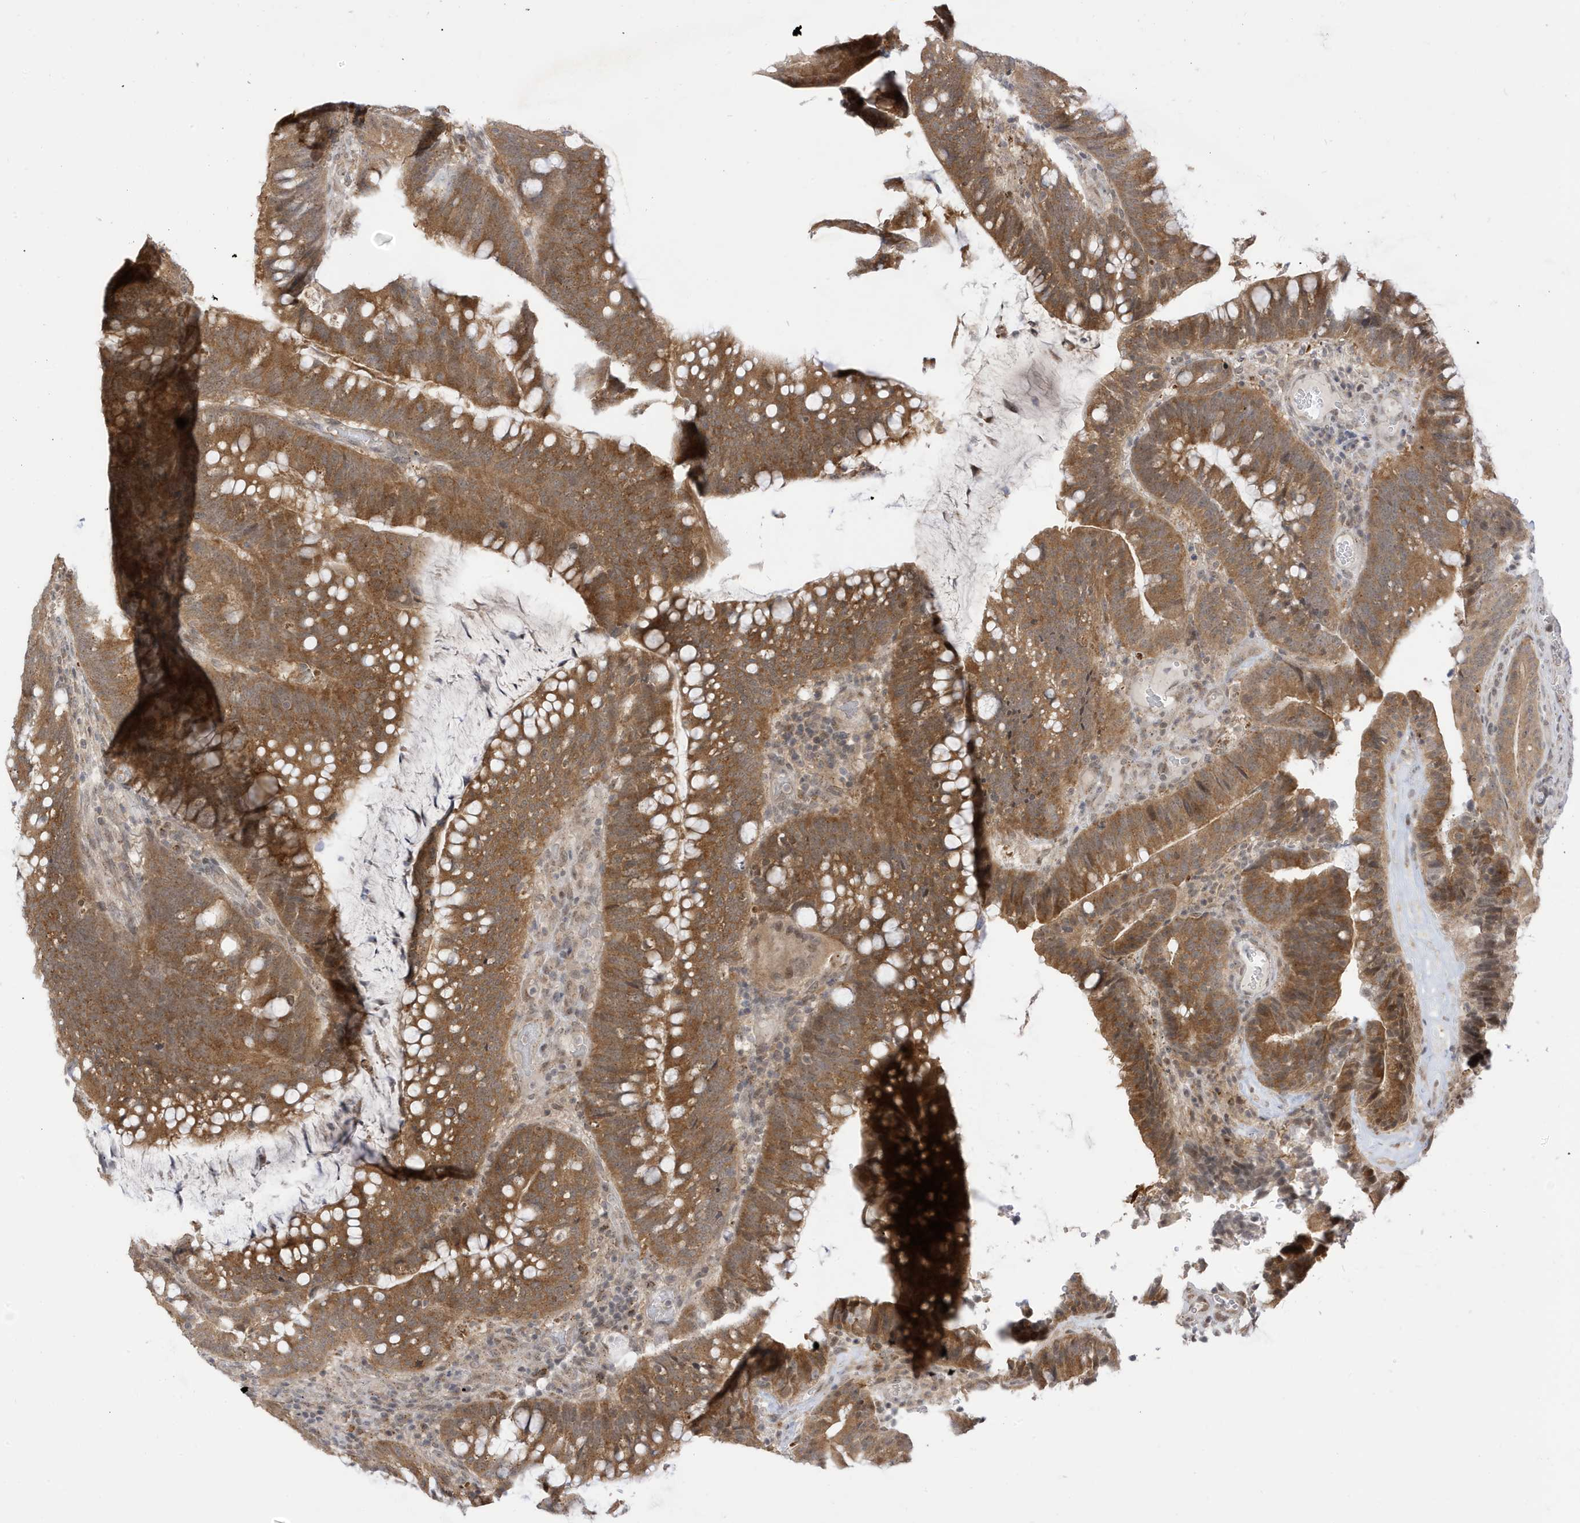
{"staining": {"intensity": "moderate", "quantity": ">75%", "location": "cytoplasmic/membranous"}, "tissue": "colorectal cancer", "cell_type": "Tumor cells", "image_type": "cancer", "snomed": [{"axis": "morphology", "description": "Adenocarcinoma, NOS"}, {"axis": "topography", "description": "Colon"}], "caption": "Protein staining of colorectal cancer tissue reveals moderate cytoplasmic/membranous expression in approximately >75% of tumor cells.", "gene": "TAB3", "patient": {"sex": "female", "age": 66}}